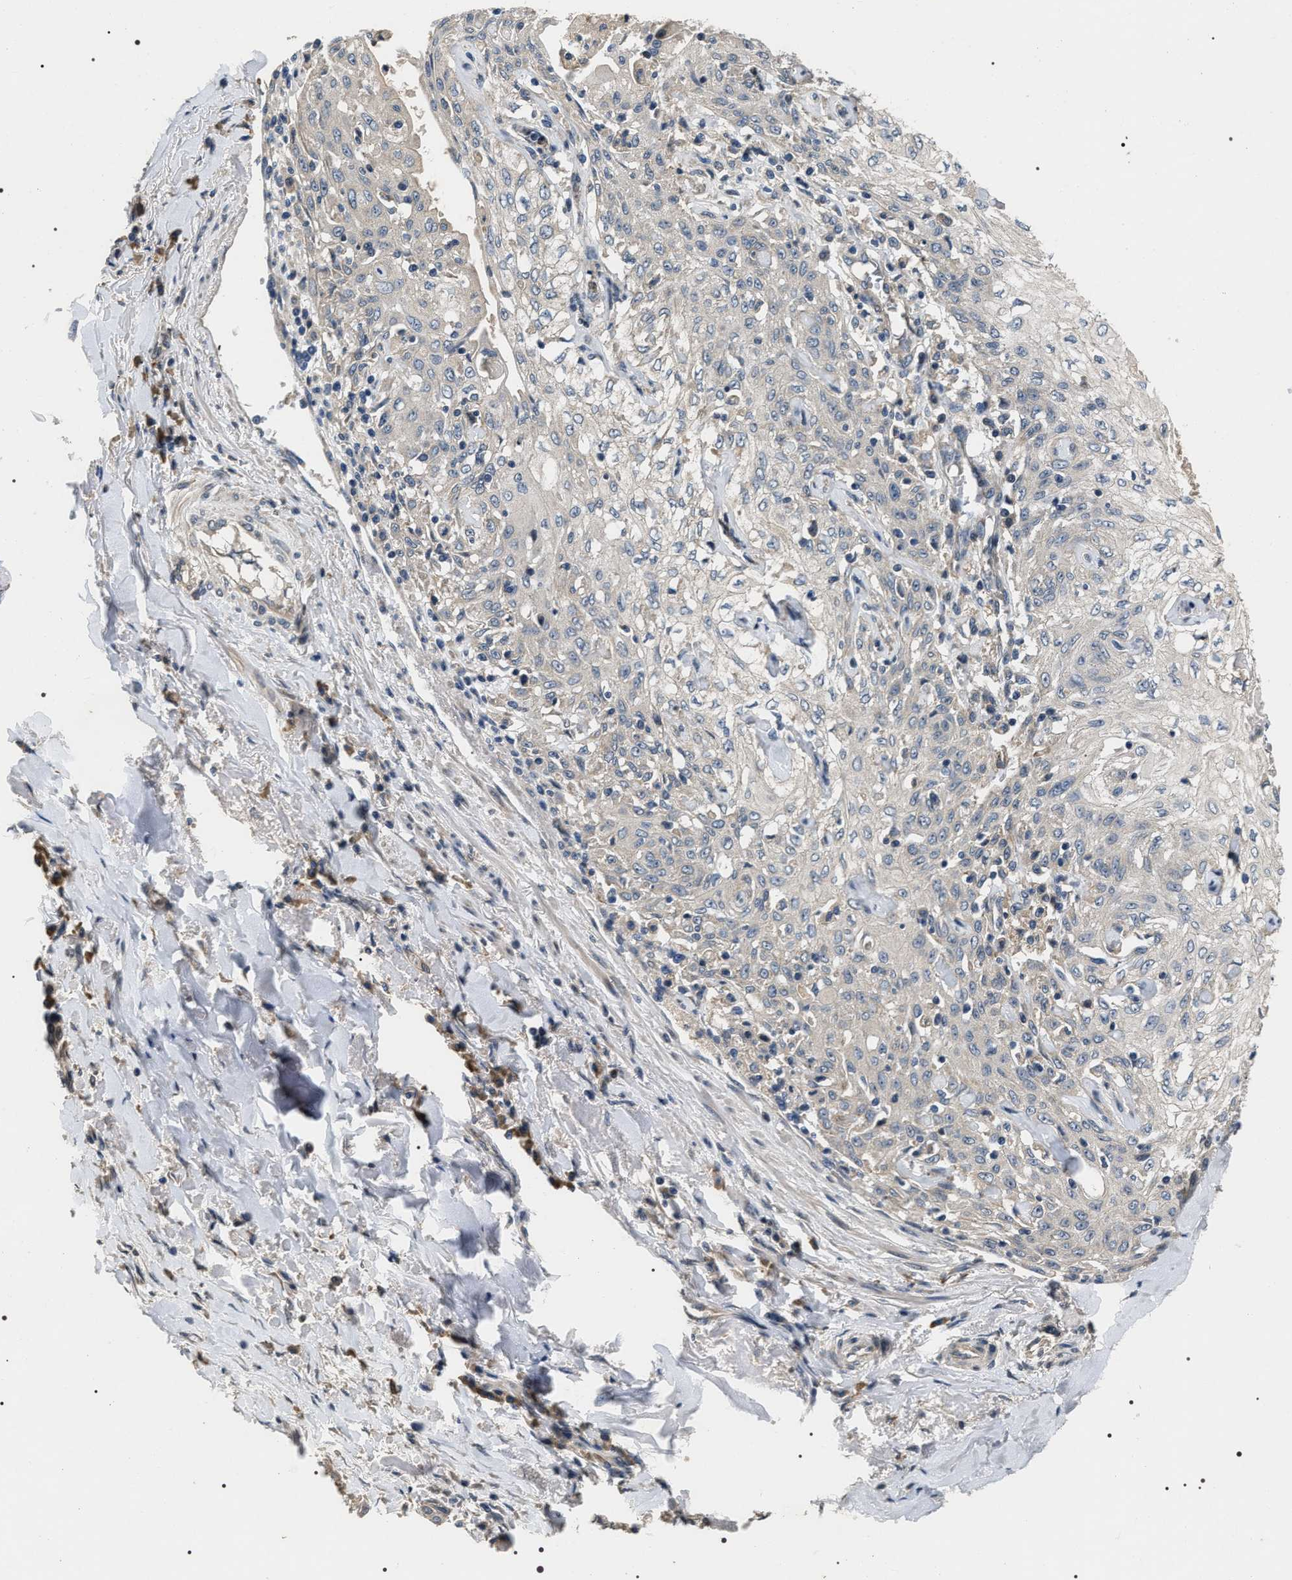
{"staining": {"intensity": "negative", "quantity": "none", "location": "none"}, "tissue": "skin cancer", "cell_type": "Tumor cells", "image_type": "cancer", "snomed": [{"axis": "morphology", "description": "Squamous cell carcinoma, NOS"}, {"axis": "morphology", "description": "Squamous cell carcinoma, metastatic, NOS"}, {"axis": "topography", "description": "Skin"}, {"axis": "topography", "description": "Lymph node"}], "caption": "Immunohistochemistry photomicrograph of human skin cancer stained for a protein (brown), which demonstrates no positivity in tumor cells. (DAB immunohistochemistry, high magnification).", "gene": "IFT81", "patient": {"sex": "male", "age": 75}}